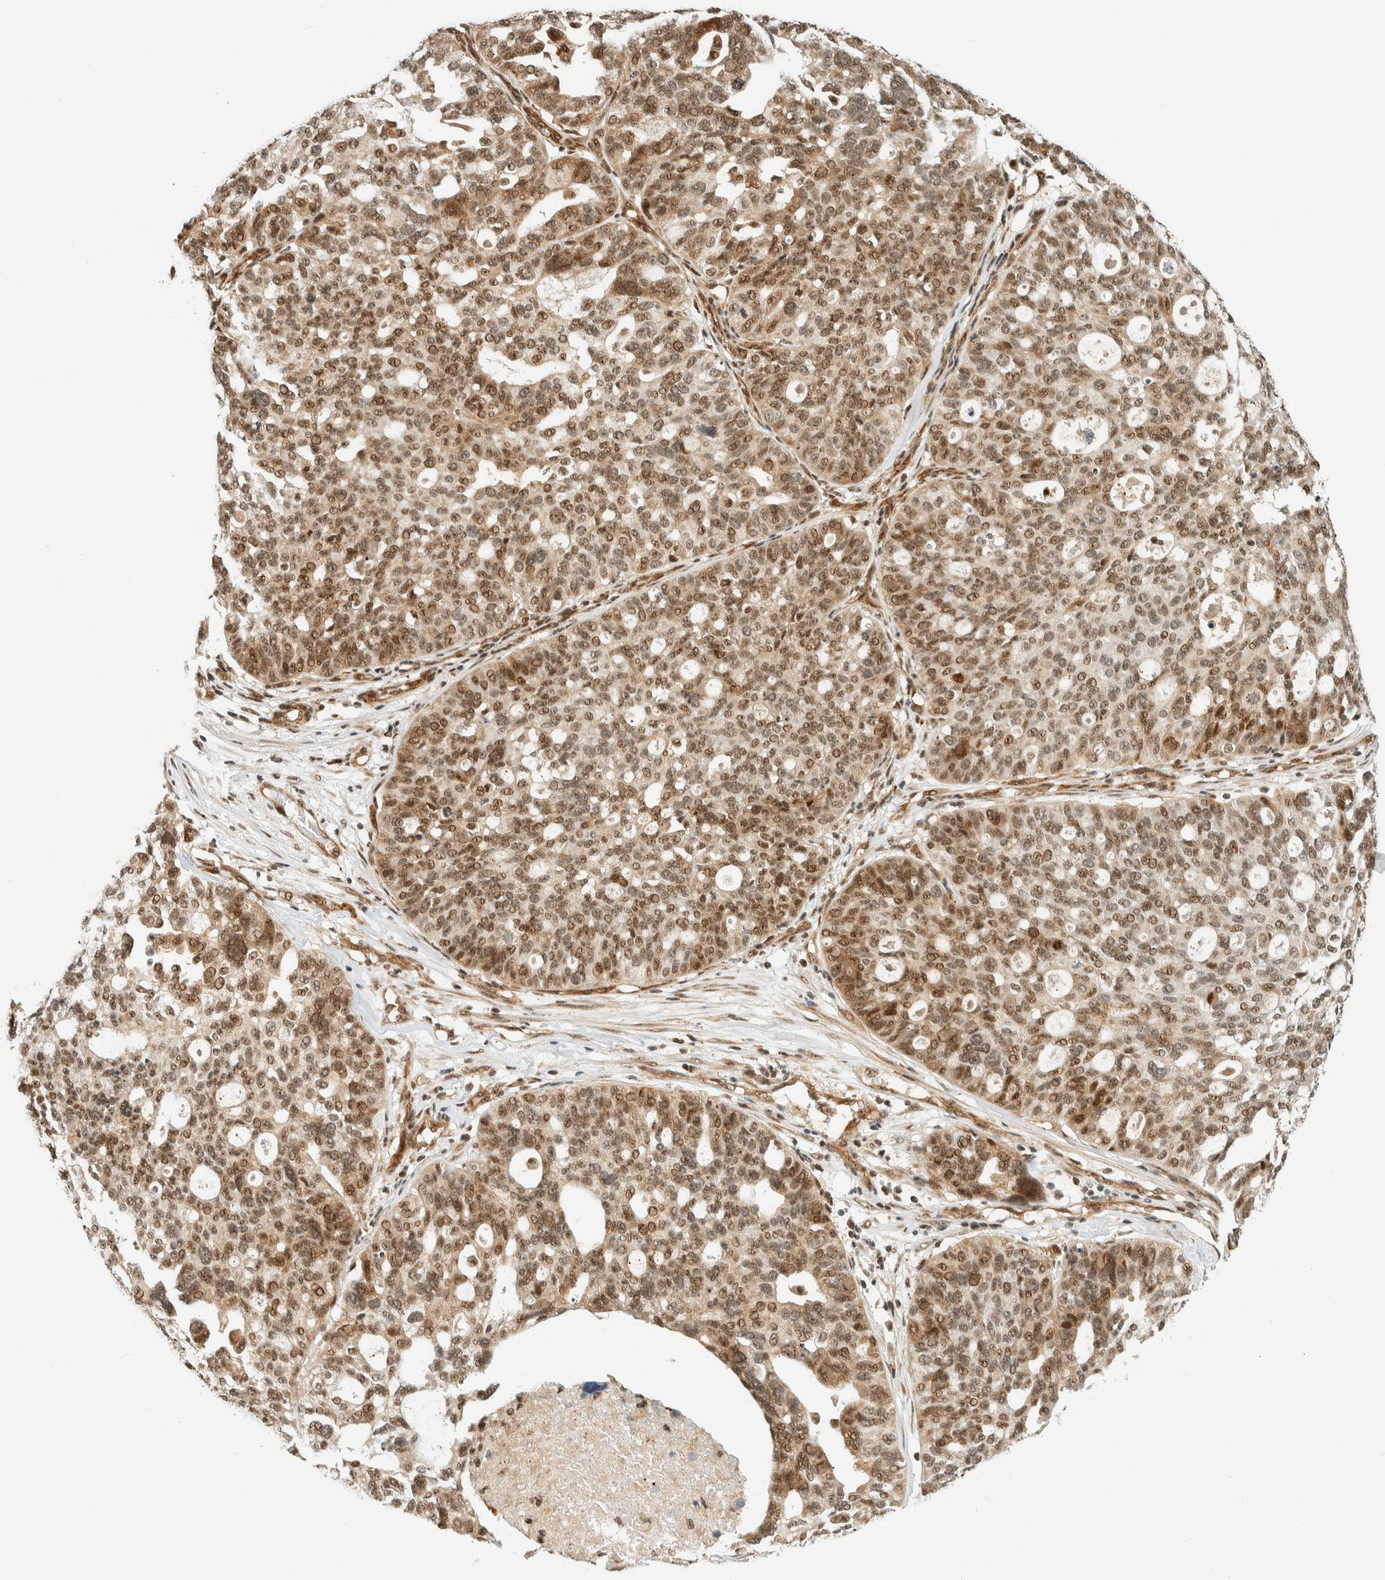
{"staining": {"intensity": "moderate", "quantity": ">75%", "location": "nuclear"}, "tissue": "ovarian cancer", "cell_type": "Tumor cells", "image_type": "cancer", "snomed": [{"axis": "morphology", "description": "Cystadenocarcinoma, serous, NOS"}, {"axis": "topography", "description": "Ovary"}], "caption": "The histopathology image reveals immunohistochemical staining of serous cystadenocarcinoma (ovarian). There is moderate nuclear positivity is identified in about >75% of tumor cells.", "gene": "SIK1", "patient": {"sex": "female", "age": 59}}